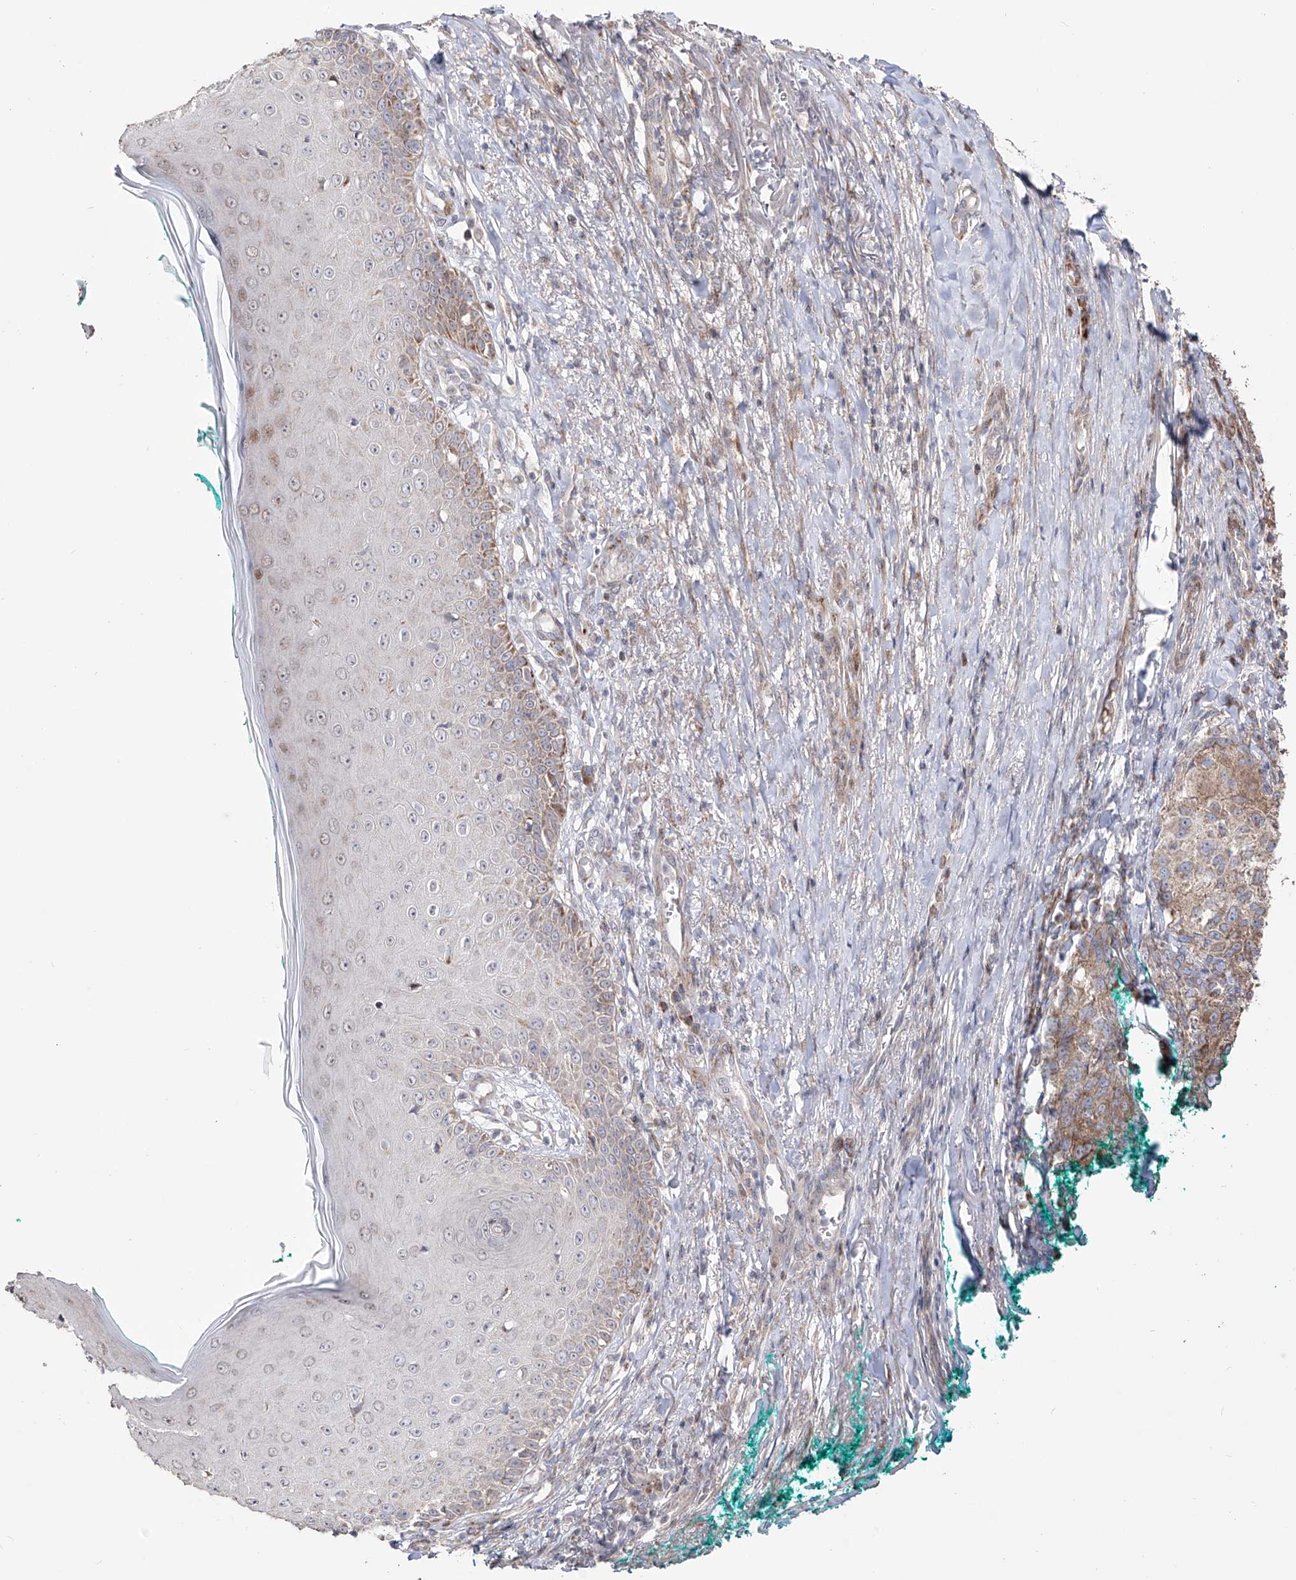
{"staining": {"intensity": "weak", "quantity": ">75%", "location": "cytoplasmic/membranous"}, "tissue": "melanoma", "cell_type": "Tumor cells", "image_type": "cancer", "snomed": [{"axis": "morphology", "description": "Necrosis, NOS"}, {"axis": "morphology", "description": "Malignant melanoma, NOS"}, {"axis": "topography", "description": "Skin"}], "caption": "This is a photomicrograph of IHC staining of malignant melanoma, which shows weak staining in the cytoplasmic/membranous of tumor cells.", "gene": "YKT6", "patient": {"sex": "female", "age": 87}}